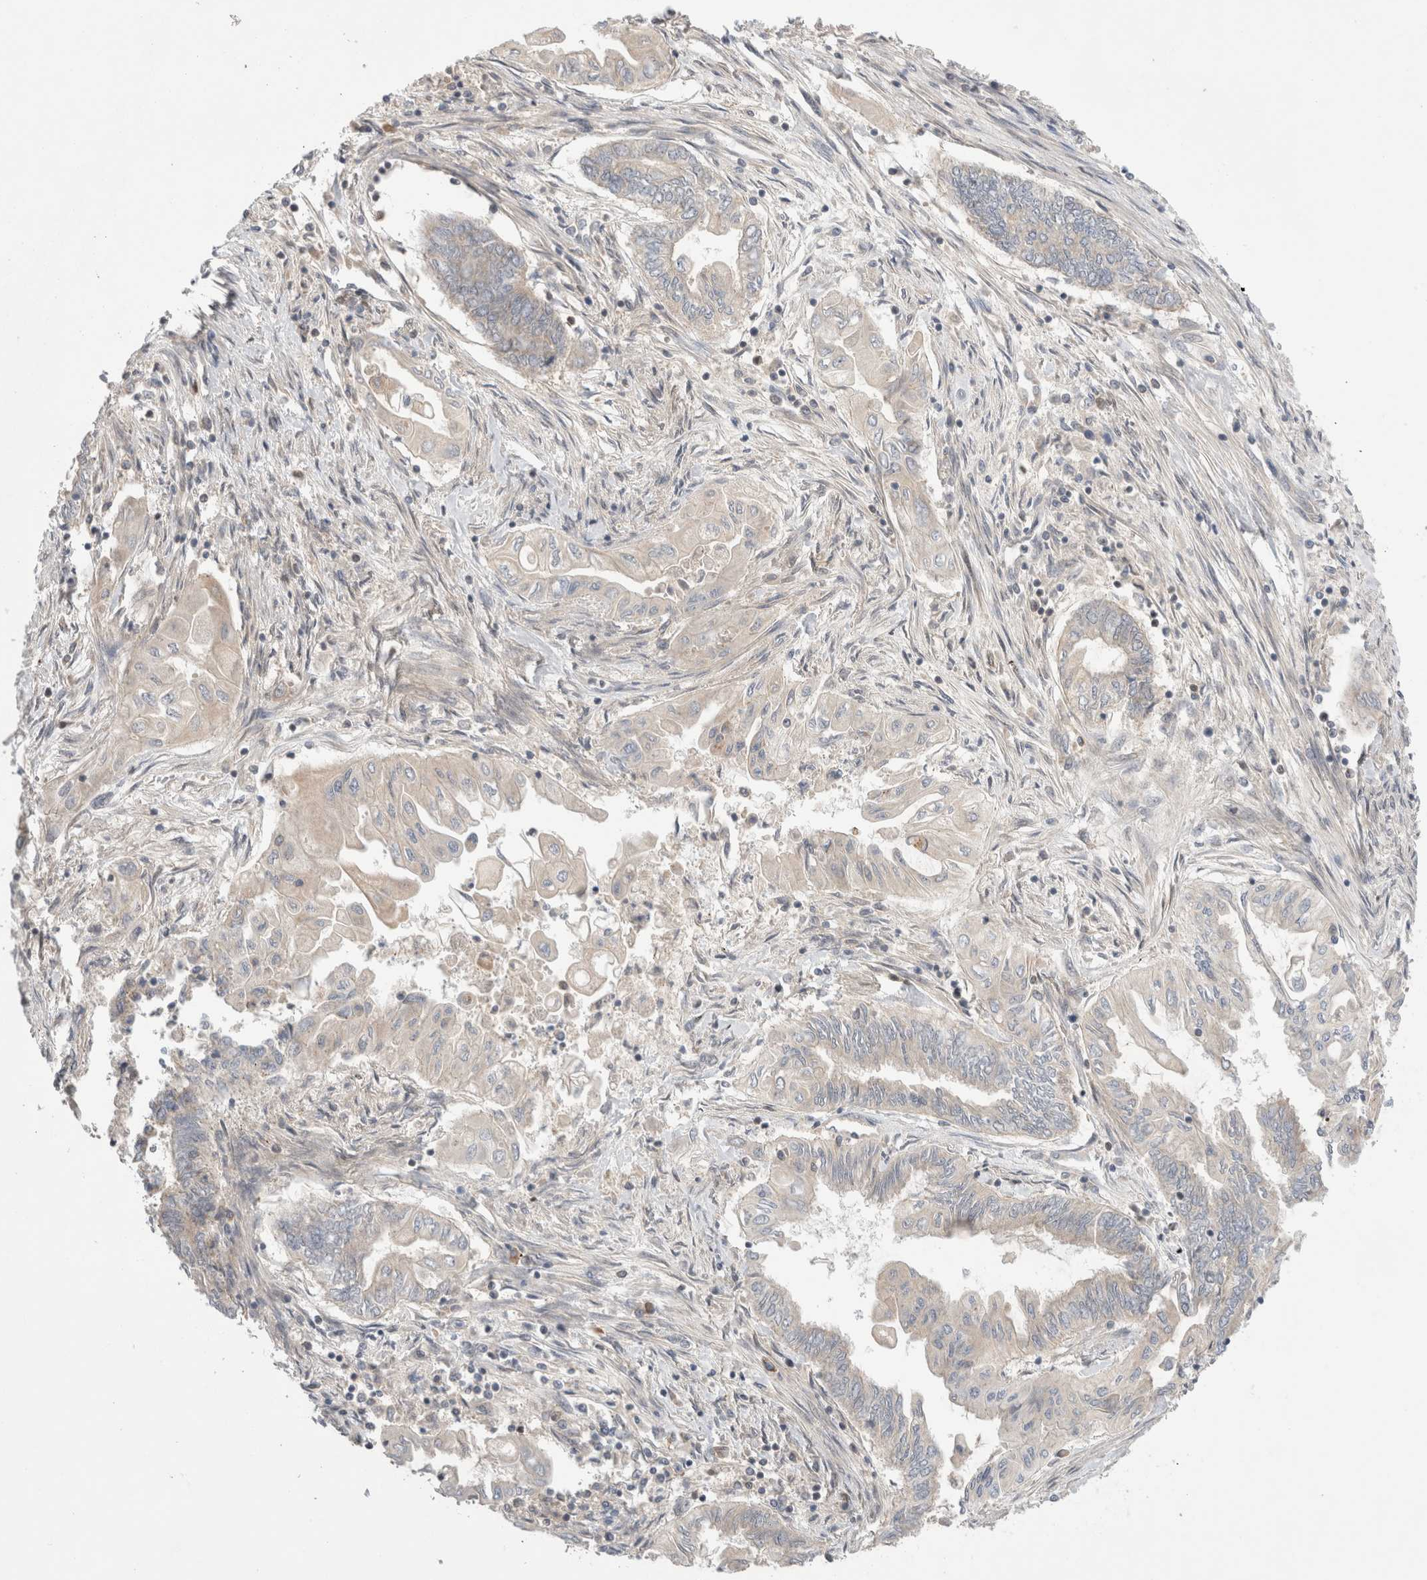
{"staining": {"intensity": "weak", "quantity": "<25%", "location": "cytoplasmic/membranous"}, "tissue": "endometrial cancer", "cell_type": "Tumor cells", "image_type": "cancer", "snomed": [{"axis": "morphology", "description": "Adenocarcinoma, NOS"}, {"axis": "topography", "description": "Uterus"}, {"axis": "topography", "description": "Endometrium"}], "caption": "Tumor cells show no significant protein expression in endometrial cancer.", "gene": "NFKB1", "patient": {"sex": "female", "age": 70}}